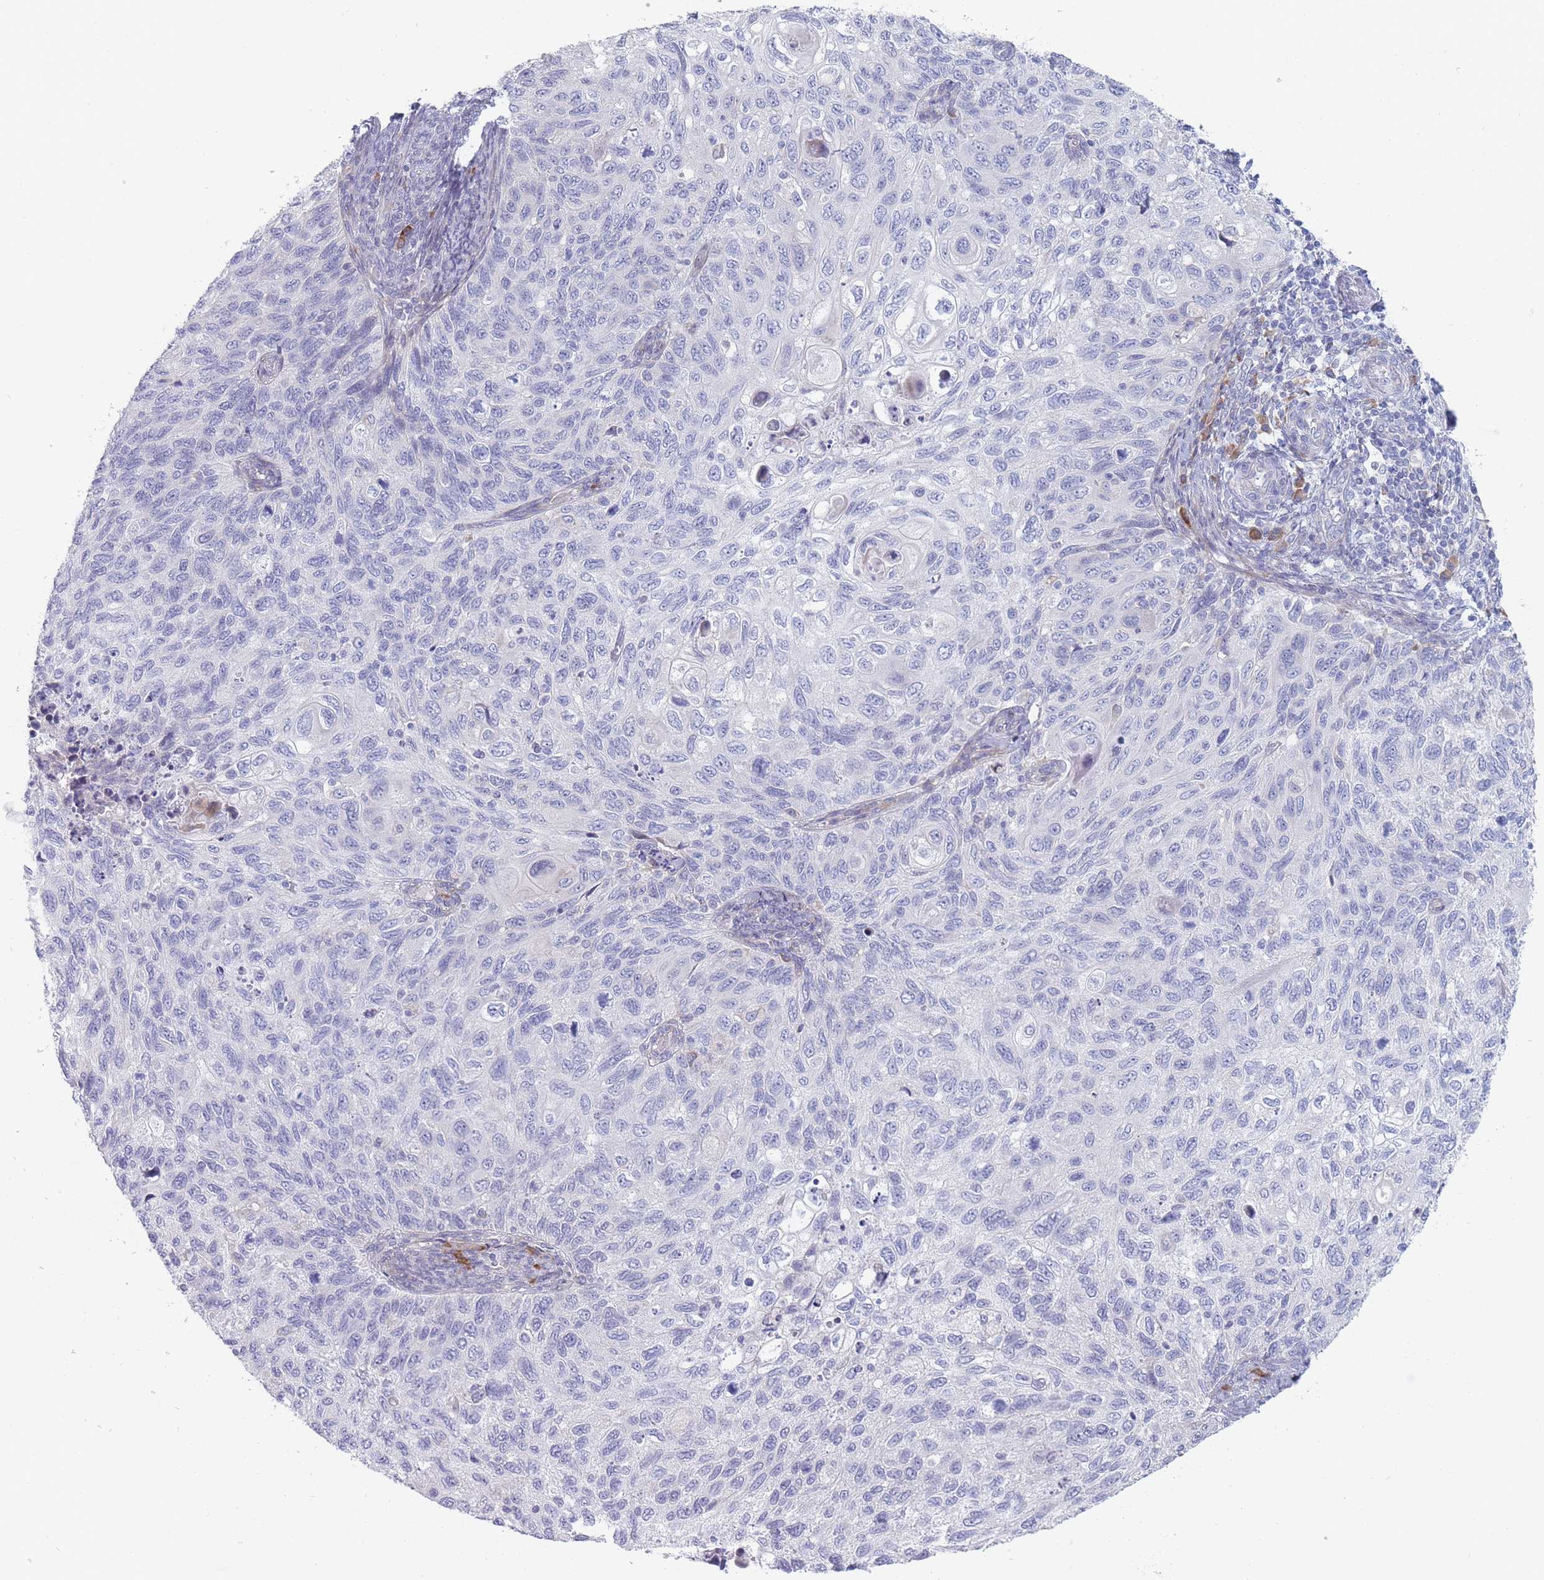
{"staining": {"intensity": "weak", "quantity": "<25%", "location": "cytoplasmic/membranous"}, "tissue": "cervical cancer", "cell_type": "Tumor cells", "image_type": "cancer", "snomed": [{"axis": "morphology", "description": "Squamous cell carcinoma, NOS"}, {"axis": "topography", "description": "Cervix"}], "caption": "DAB immunohistochemical staining of human cervical cancer (squamous cell carcinoma) displays no significant expression in tumor cells. (DAB (3,3'-diaminobenzidine) immunohistochemistry with hematoxylin counter stain).", "gene": "SPATS1", "patient": {"sex": "female", "age": 70}}